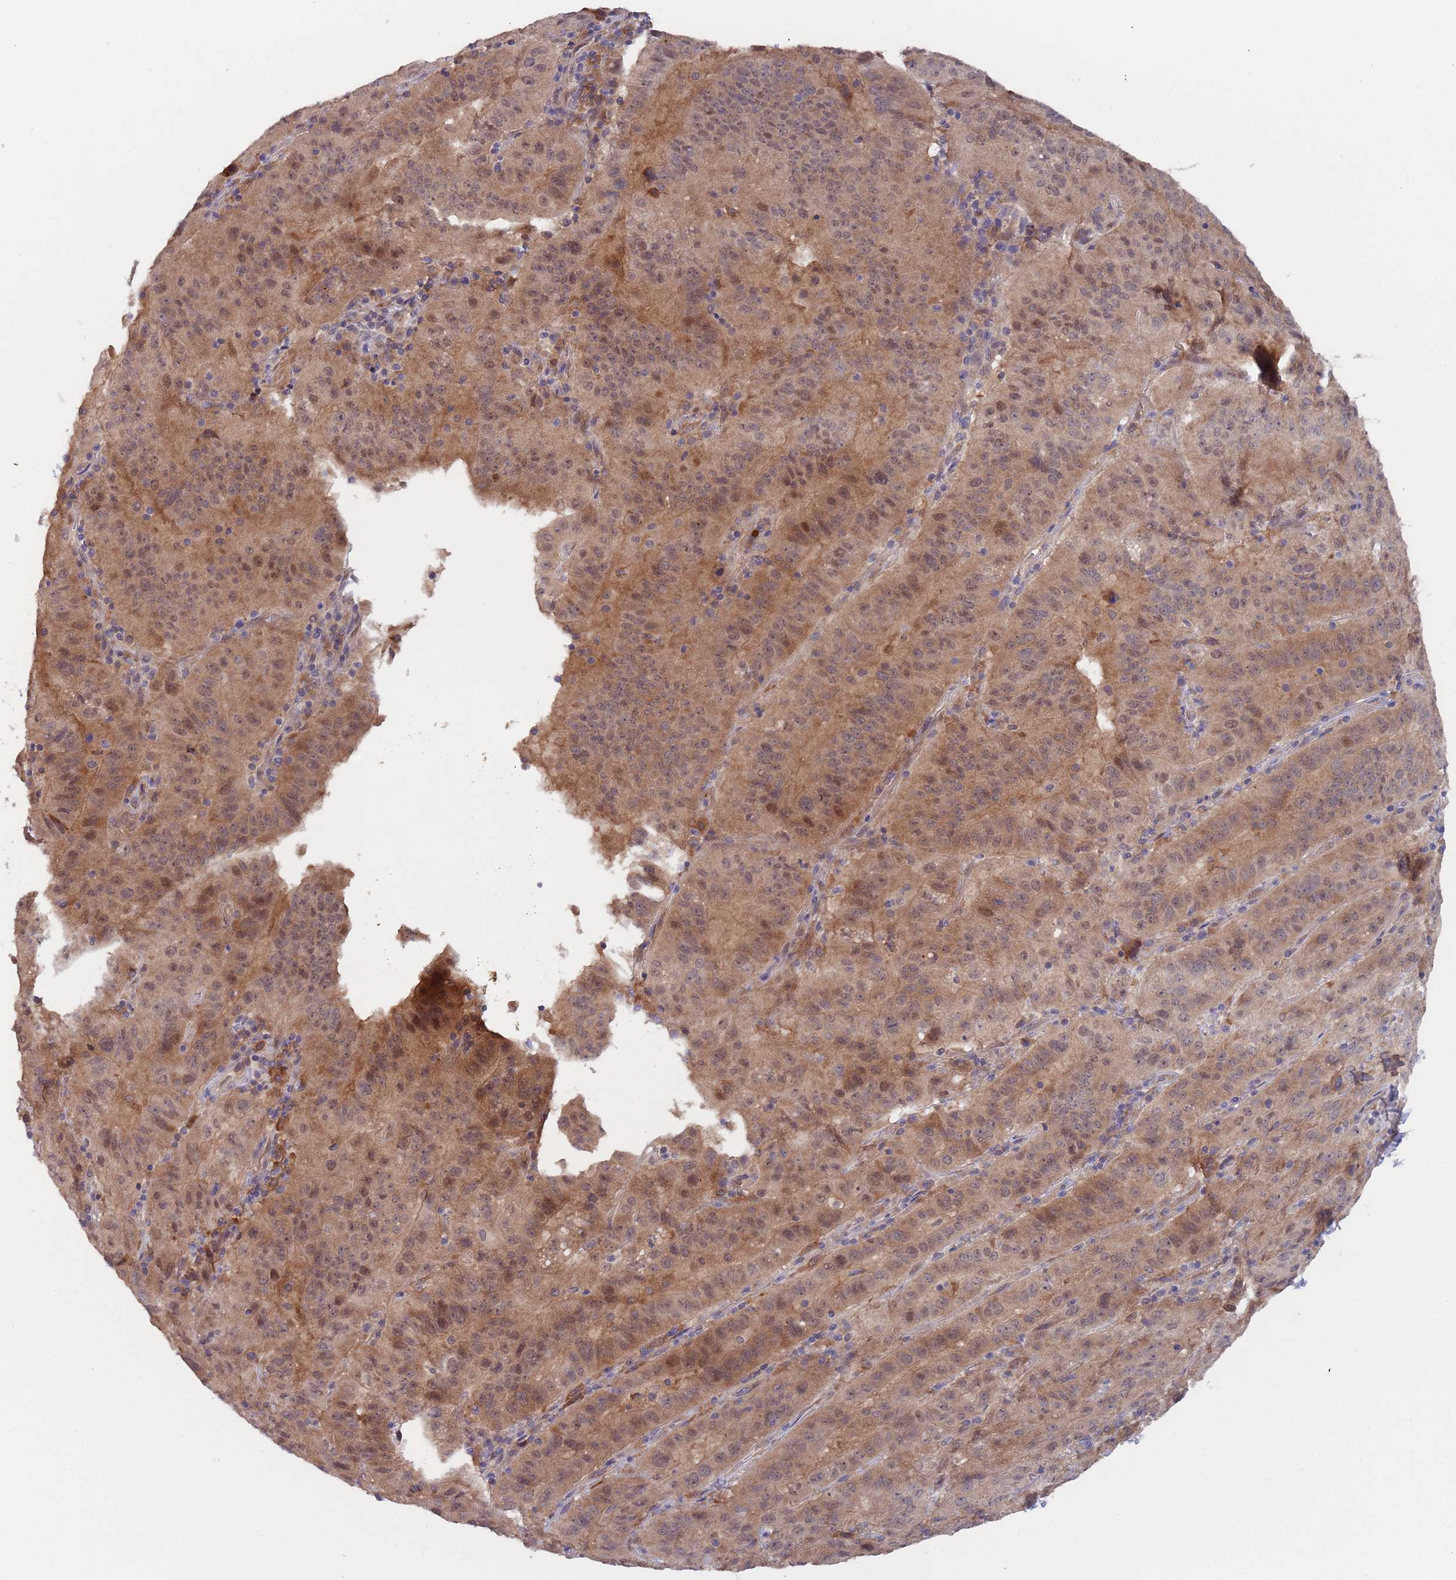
{"staining": {"intensity": "moderate", "quantity": ">75%", "location": "cytoplasmic/membranous,nuclear"}, "tissue": "pancreatic cancer", "cell_type": "Tumor cells", "image_type": "cancer", "snomed": [{"axis": "morphology", "description": "Adenocarcinoma, NOS"}, {"axis": "topography", "description": "Pancreas"}], "caption": "High-power microscopy captured an immunohistochemistry photomicrograph of adenocarcinoma (pancreatic), revealing moderate cytoplasmic/membranous and nuclear positivity in about >75% of tumor cells.", "gene": "ZNF140", "patient": {"sex": "male", "age": 63}}